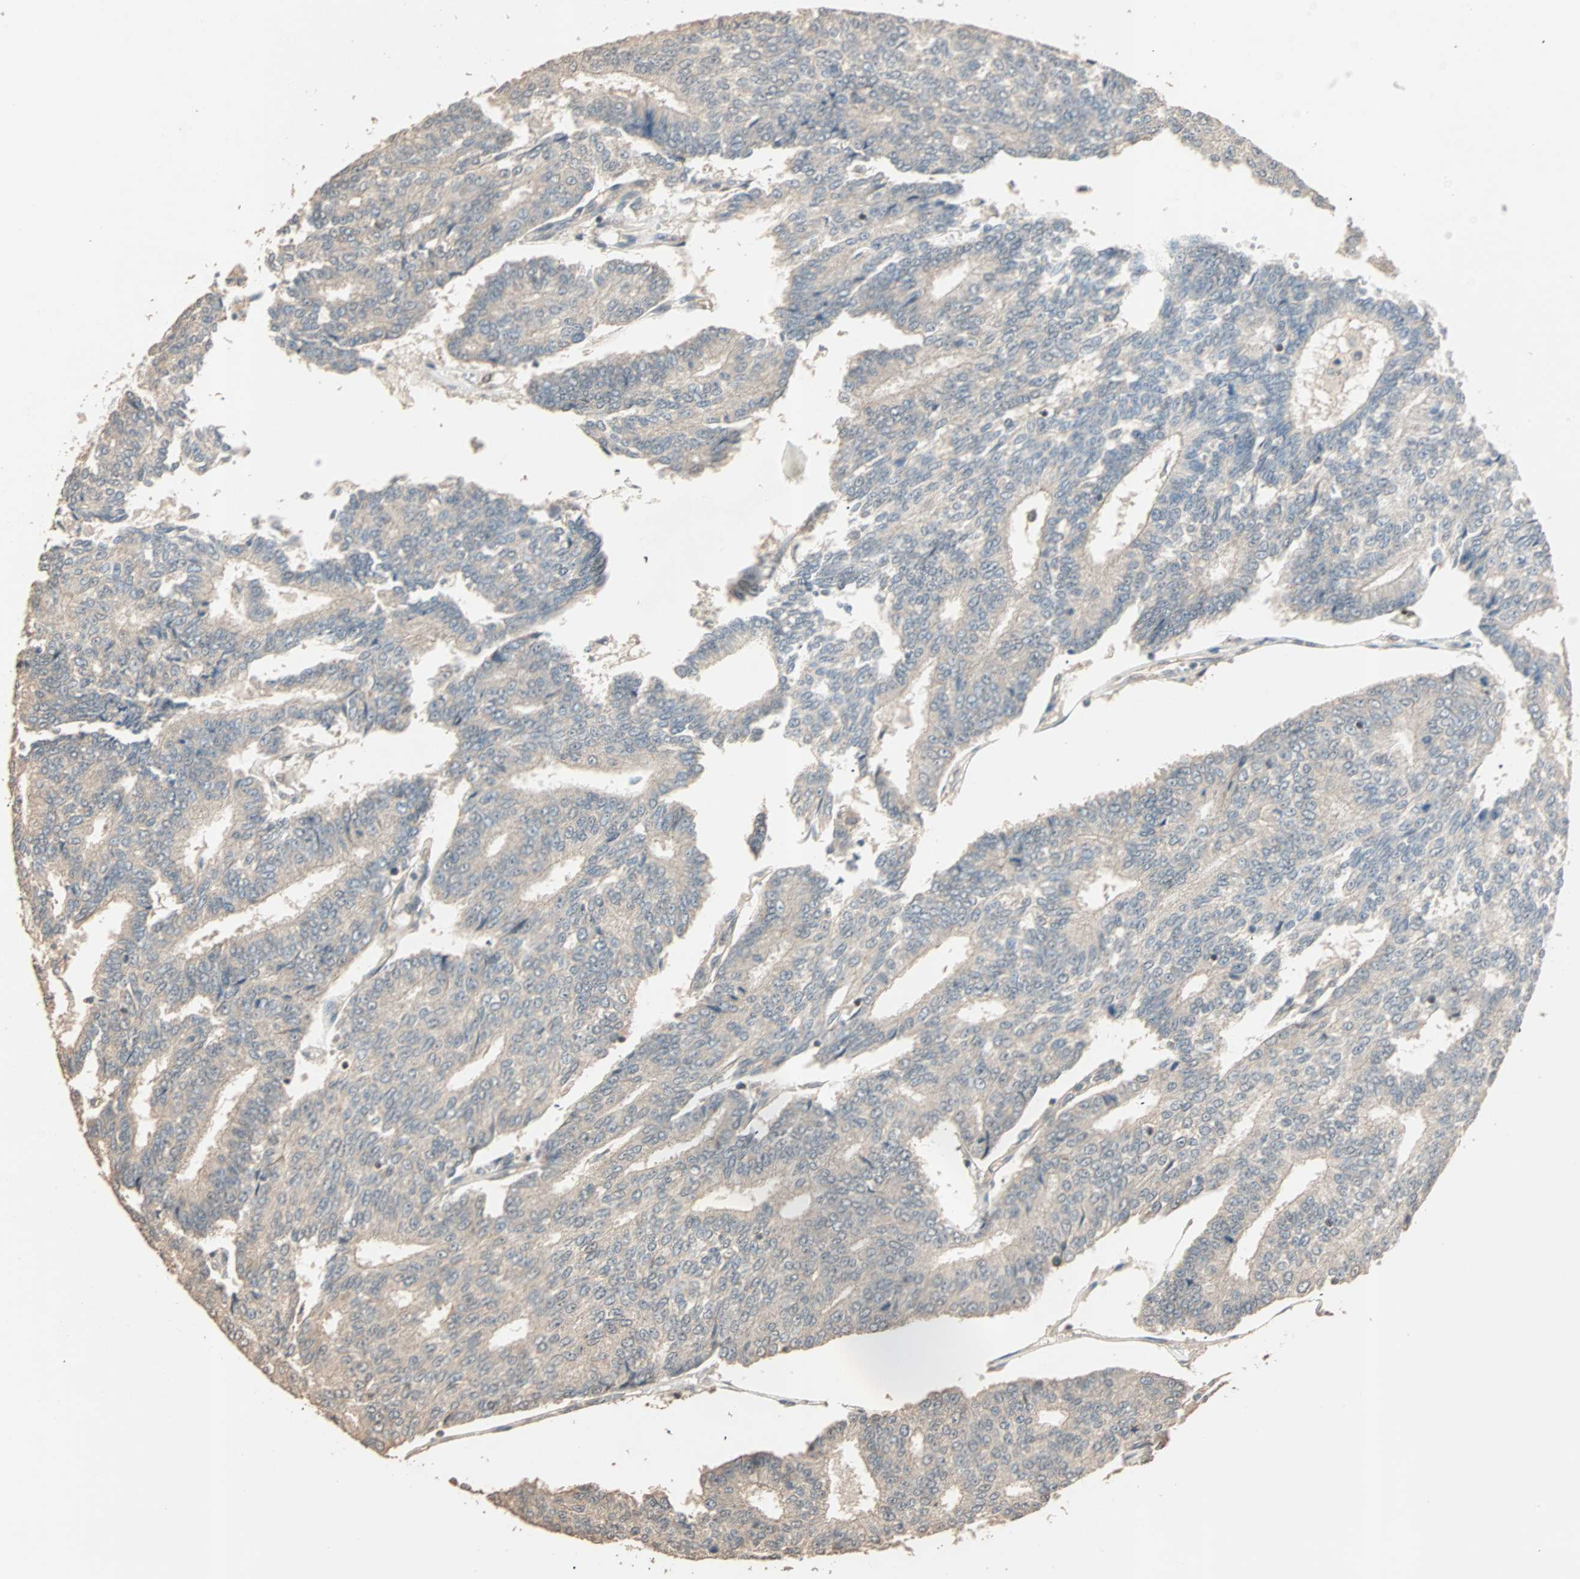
{"staining": {"intensity": "weak", "quantity": ">75%", "location": "cytoplasmic/membranous"}, "tissue": "prostate cancer", "cell_type": "Tumor cells", "image_type": "cancer", "snomed": [{"axis": "morphology", "description": "Adenocarcinoma, High grade"}, {"axis": "topography", "description": "Prostate"}], "caption": "A histopathology image showing weak cytoplasmic/membranous staining in about >75% of tumor cells in prostate high-grade adenocarcinoma, as visualized by brown immunohistochemical staining.", "gene": "ZBTB33", "patient": {"sex": "male", "age": 55}}